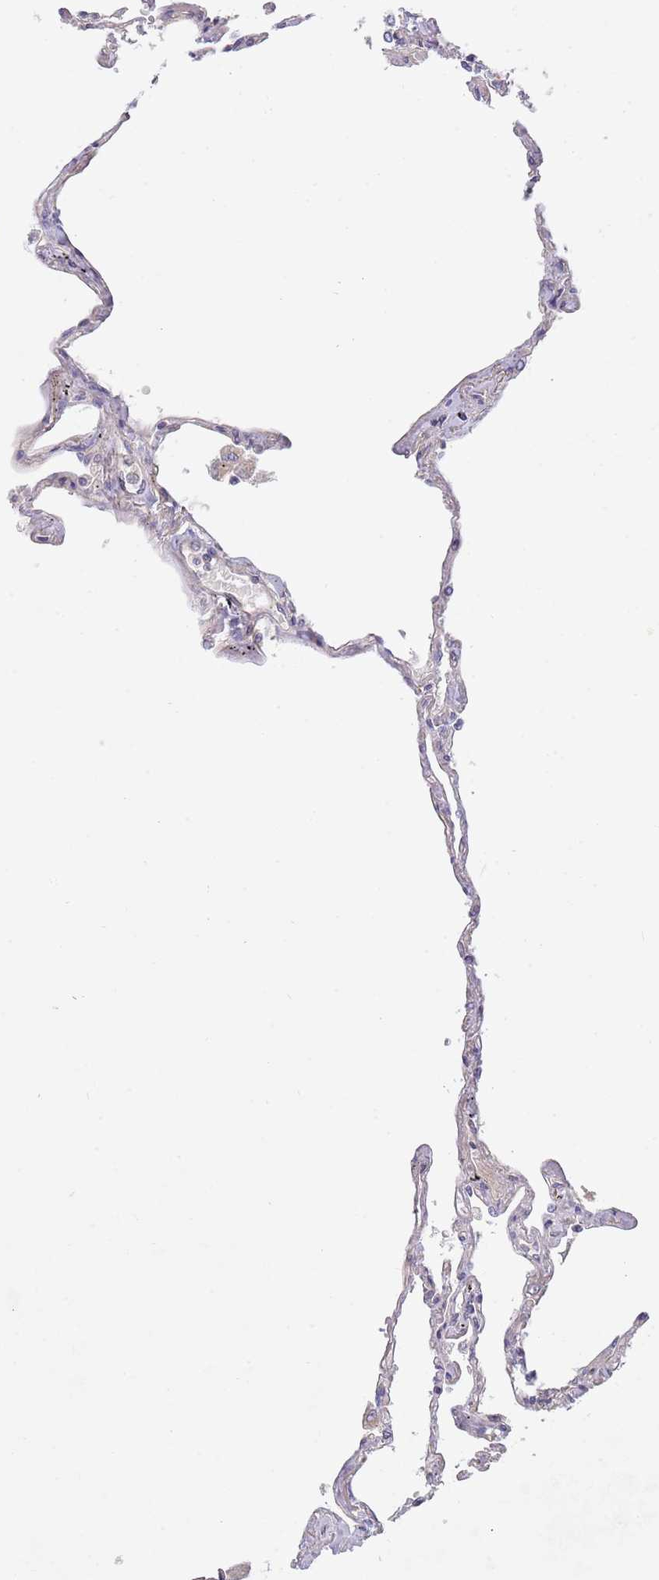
{"staining": {"intensity": "weak", "quantity": "25%-75%", "location": "cytoplasmic/membranous"}, "tissue": "lung", "cell_type": "Alveolar cells", "image_type": "normal", "snomed": [{"axis": "morphology", "description": "Normal tissue, NOS"}, {"axis": "topography", "description": "Lung"}], "caption": "DAB (3,3'-diaminobenzidine) immunohistochemical staining of unremarkable human lung exhibits weak cytoplasmic/membranous protein staining in about 25%-75% of alveolar cells. (Brightfield microscopy of DAB IHC at high magnification).", "gene": "GUK1", "patient": {"sex": "female", "age": 67}}